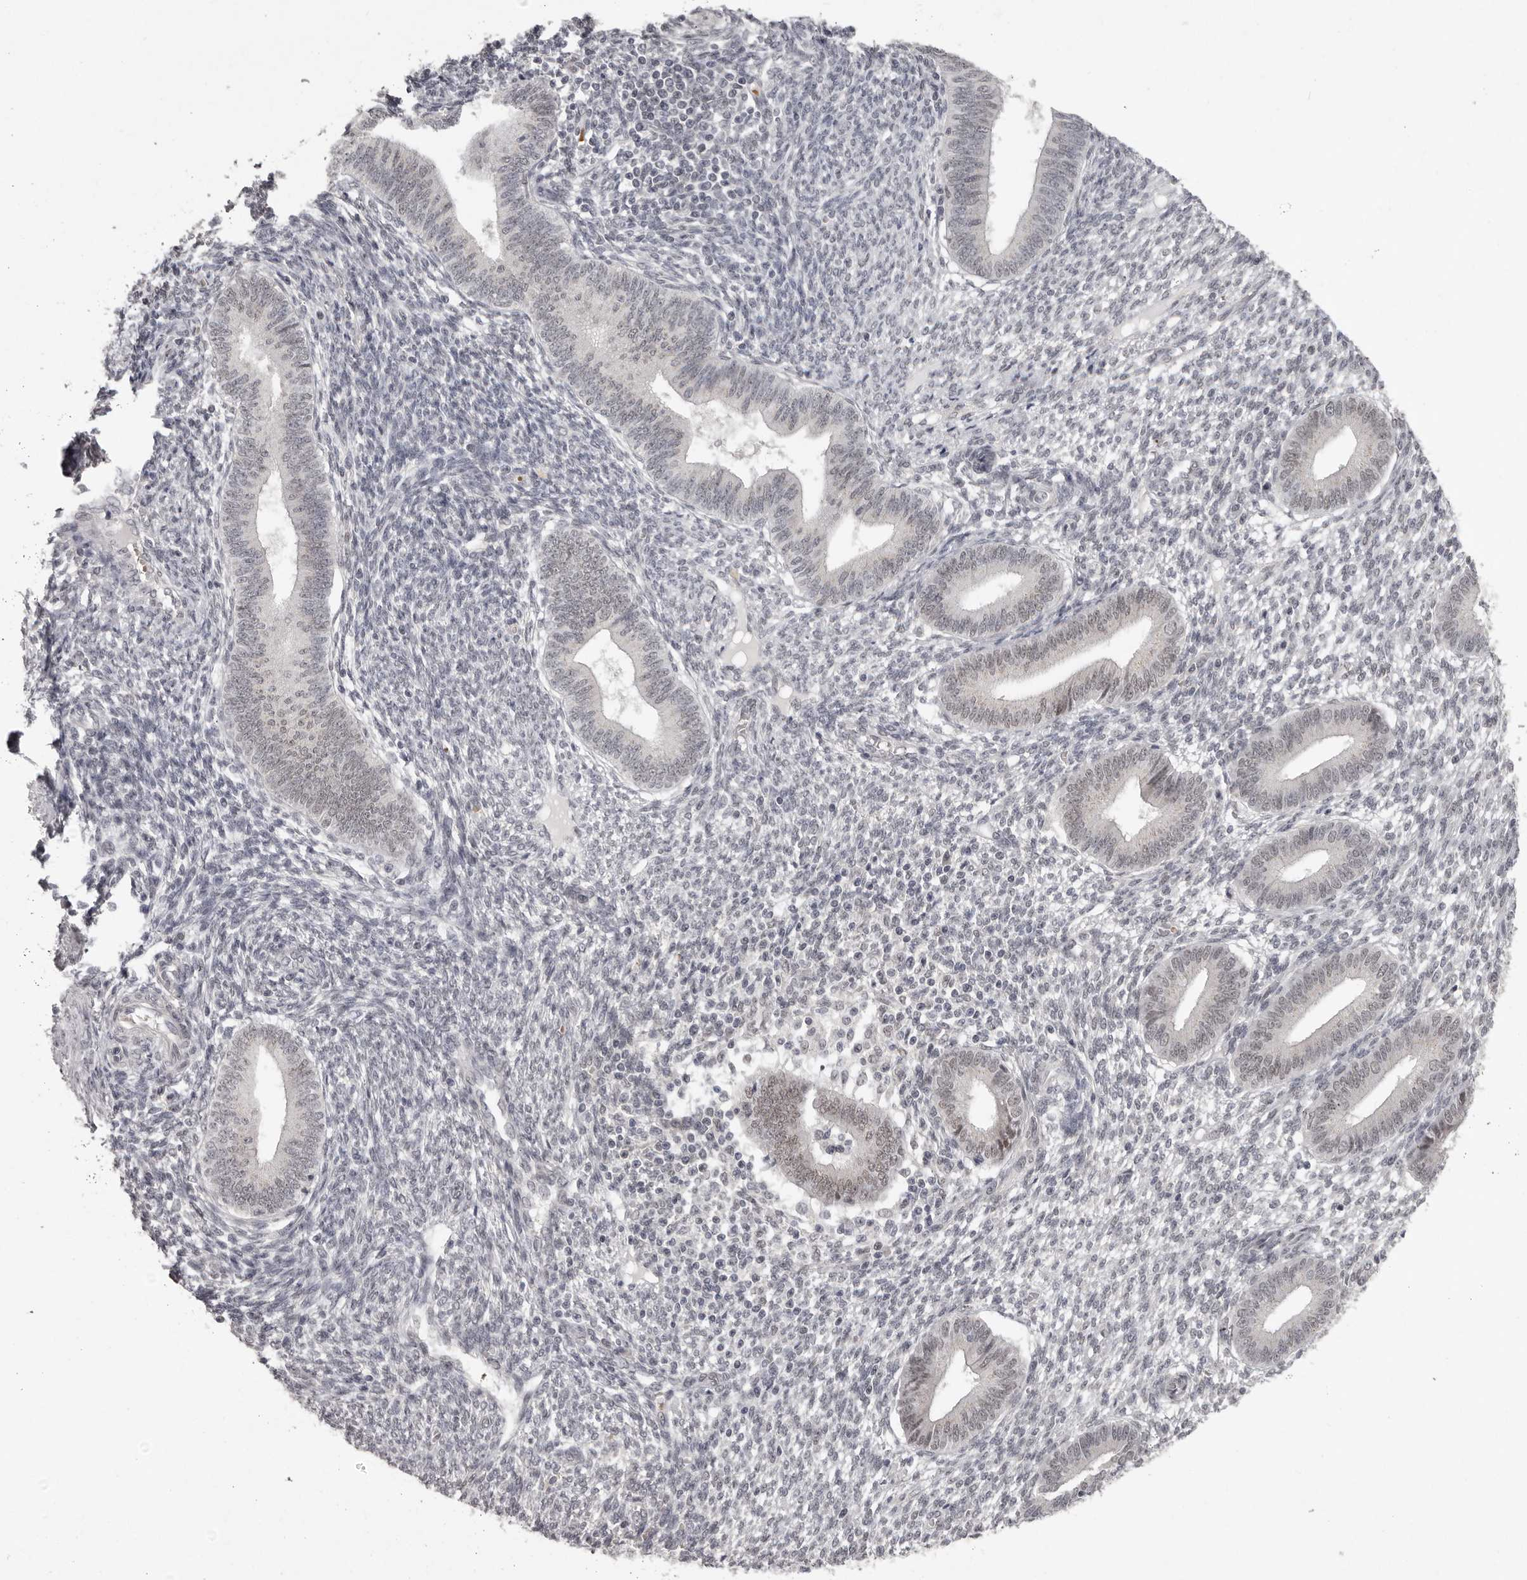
{"staining": {"intensity": "negative", "quantity": "none", "location": "none"}, "tissue": "endometrium", "cell_type": "Cells in endometrial stroma", "image_type": "normal", "snomed": [{"axis": "morphology", "description": "Normal tissue, NOS"}, {"axis": "topography", "description": "Endometrium"}], "caption": "Immunohistochemical staining of normal human endometrium reveals no significant positivity in cells in endometrial stroma. The staining was performed using DAB (3,3'-diaminobenzidine) to visualize the protein expression in brown, while the nuclei were stained in blue with hematoxylin (Magnification: 20x).", "gene": "SRCAP", "patient": {"sex": "female", "age": 46}}